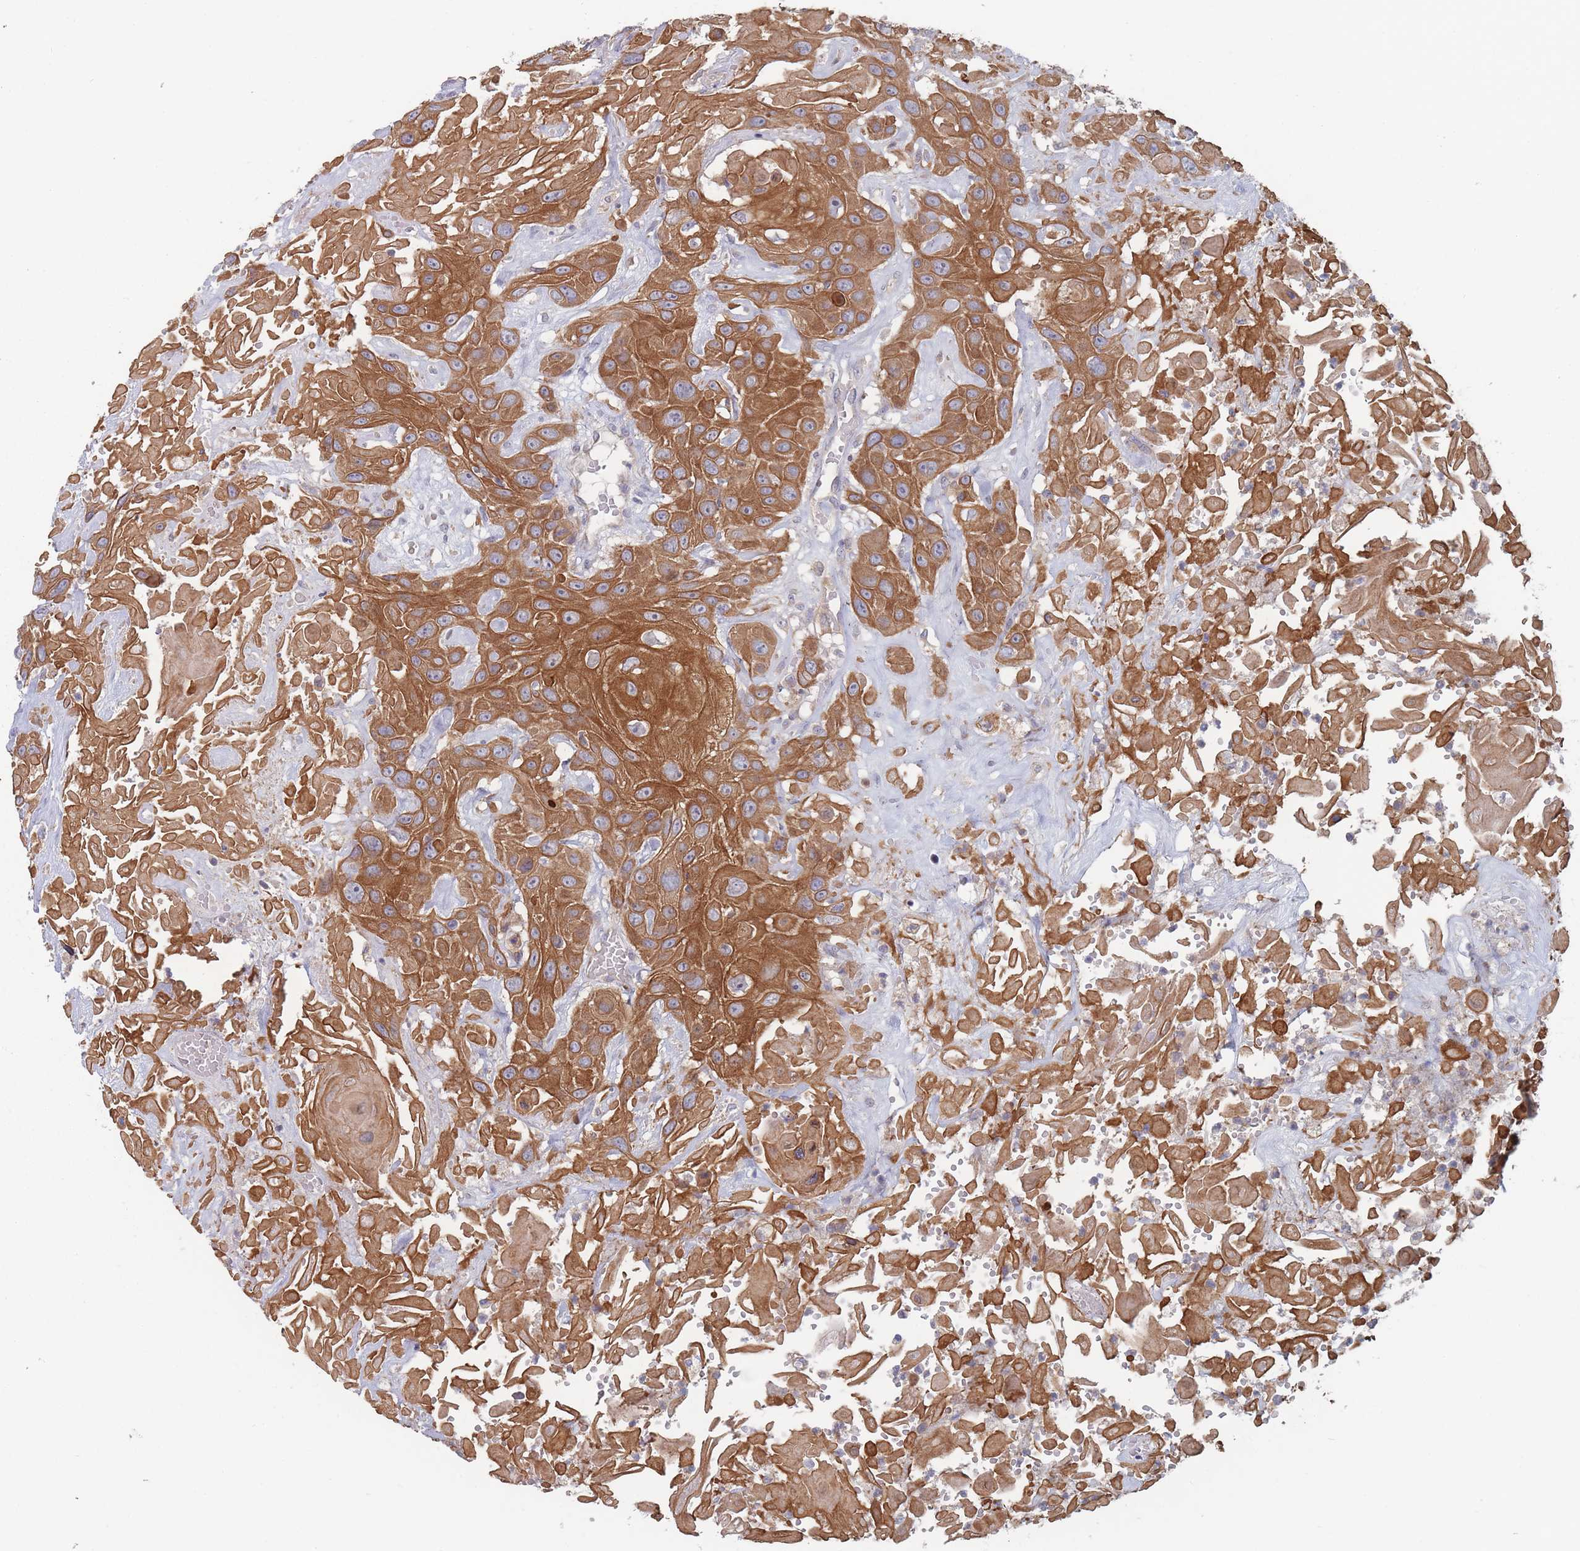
{"staining": {"intensity": "moderate", "quantity": ">75%", "location": "cytoplasmic/membranous"}, "tissue": "head and neck cancer", "cell_type": "Tumor cells", "image_type": "cancer", "snomed": [{"axis": "morphology", "description": "Squamous cell carcinoma, NOS"}, {"axis": "topography", "description": "Head-Neck"}], "caption": "Brown immunohistochemical staining in human head and neck cancer displays moderate cytoplasmic/membranous staining in about >75% of tumor cells.", "gene": "EFCC1", "patient": {"sex": "male", "age": 81}}